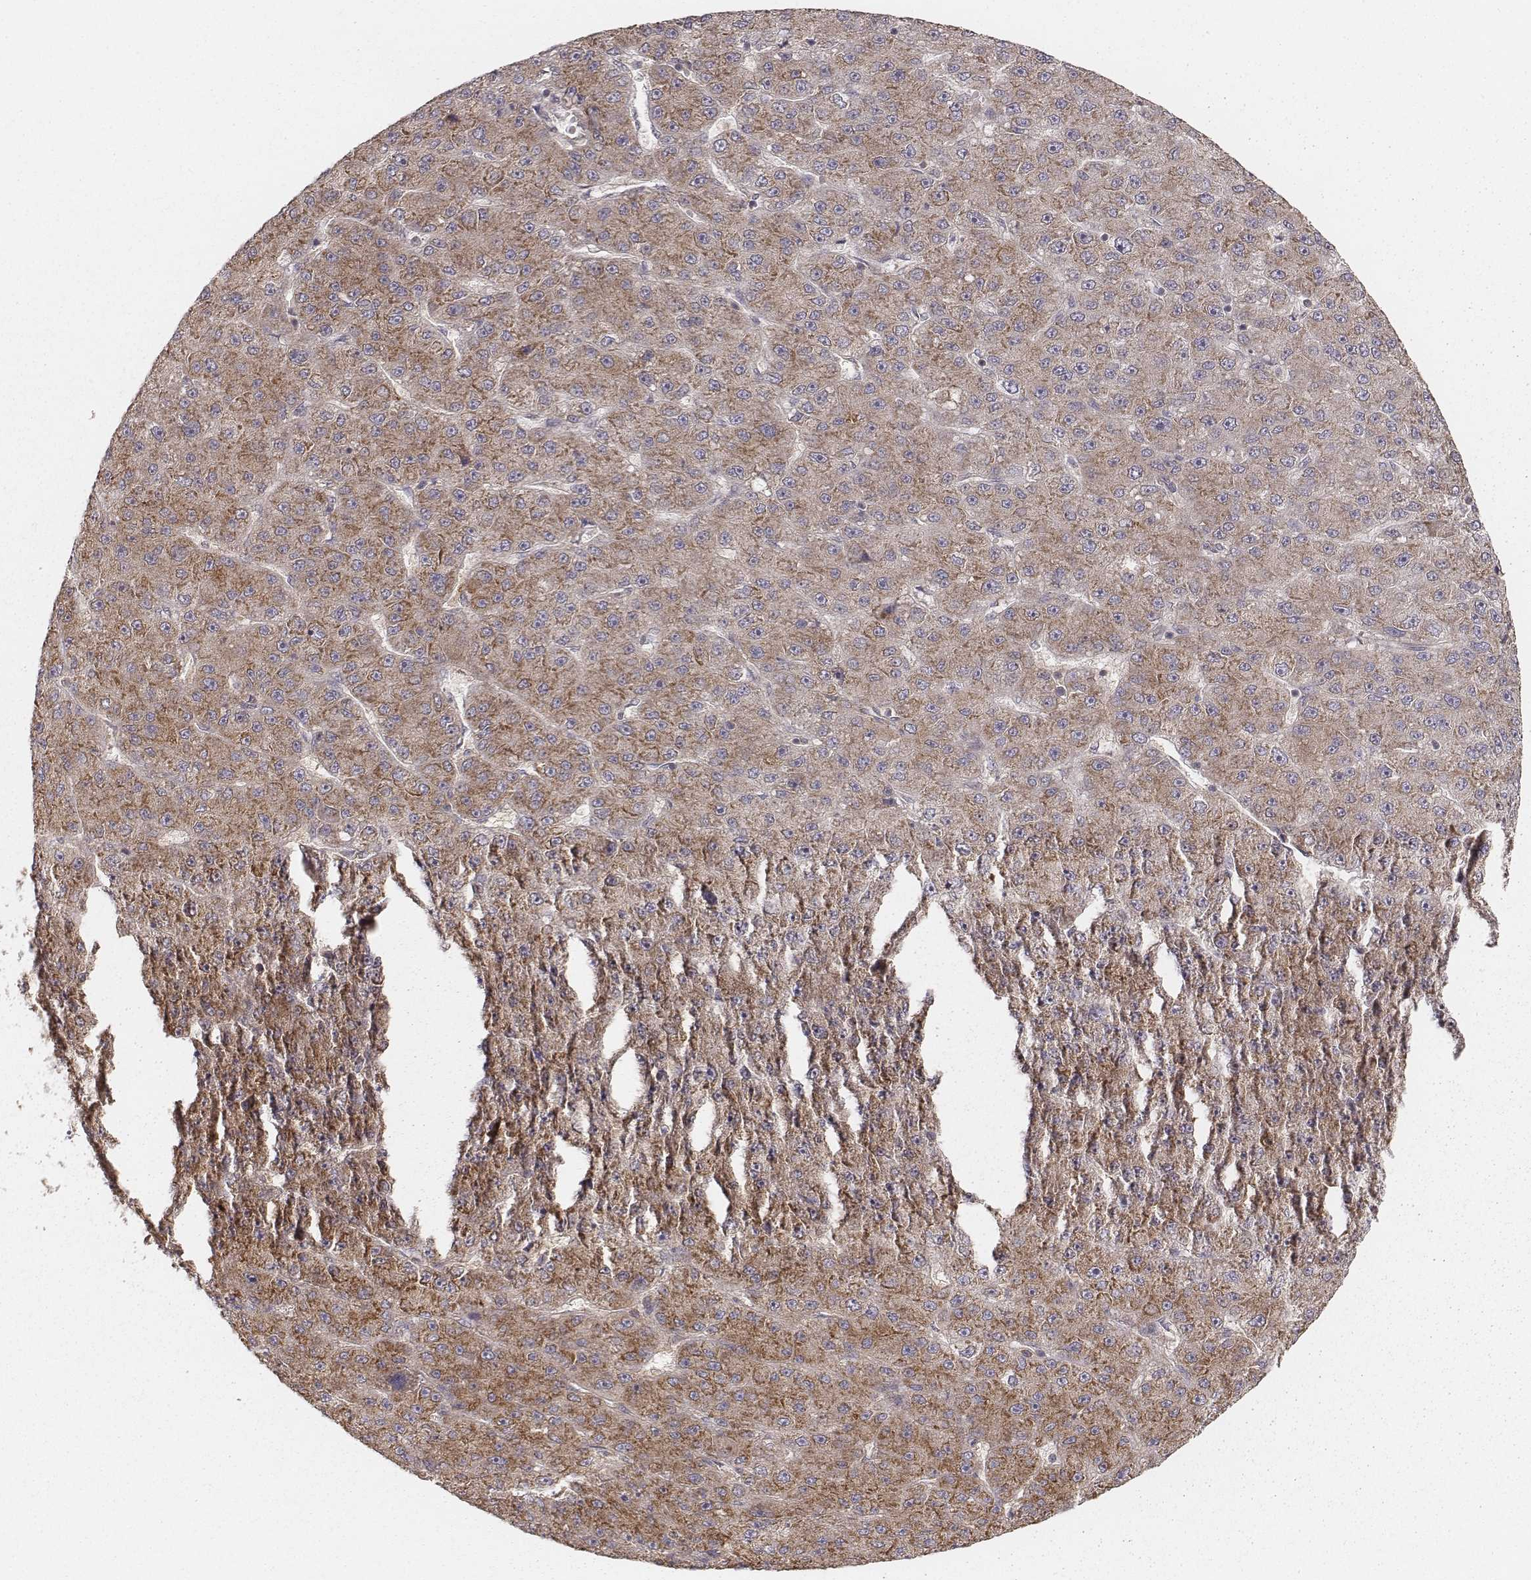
{"staining": {"intensity": "strong", "quantity": ">75%", "location": "cytoplasmic/membranous"}, "tissue": "liver cancer", "cell_type": "Tumor cells", "image_type": "cancer", "snomed": [{"axis": "morphology", "description": "Carcinoma, Hepatocellular, NOS"}, {"axis": "topography", "description": "Liver"}], "caption": "Strong cytoplasmic/membranous staining for a protein is present in about >75% of tumor cells of hepatocellular carcinoma (liver) using IHC.", "gene": "CARS1", "patient": {"sex": "male", "age": 67}}